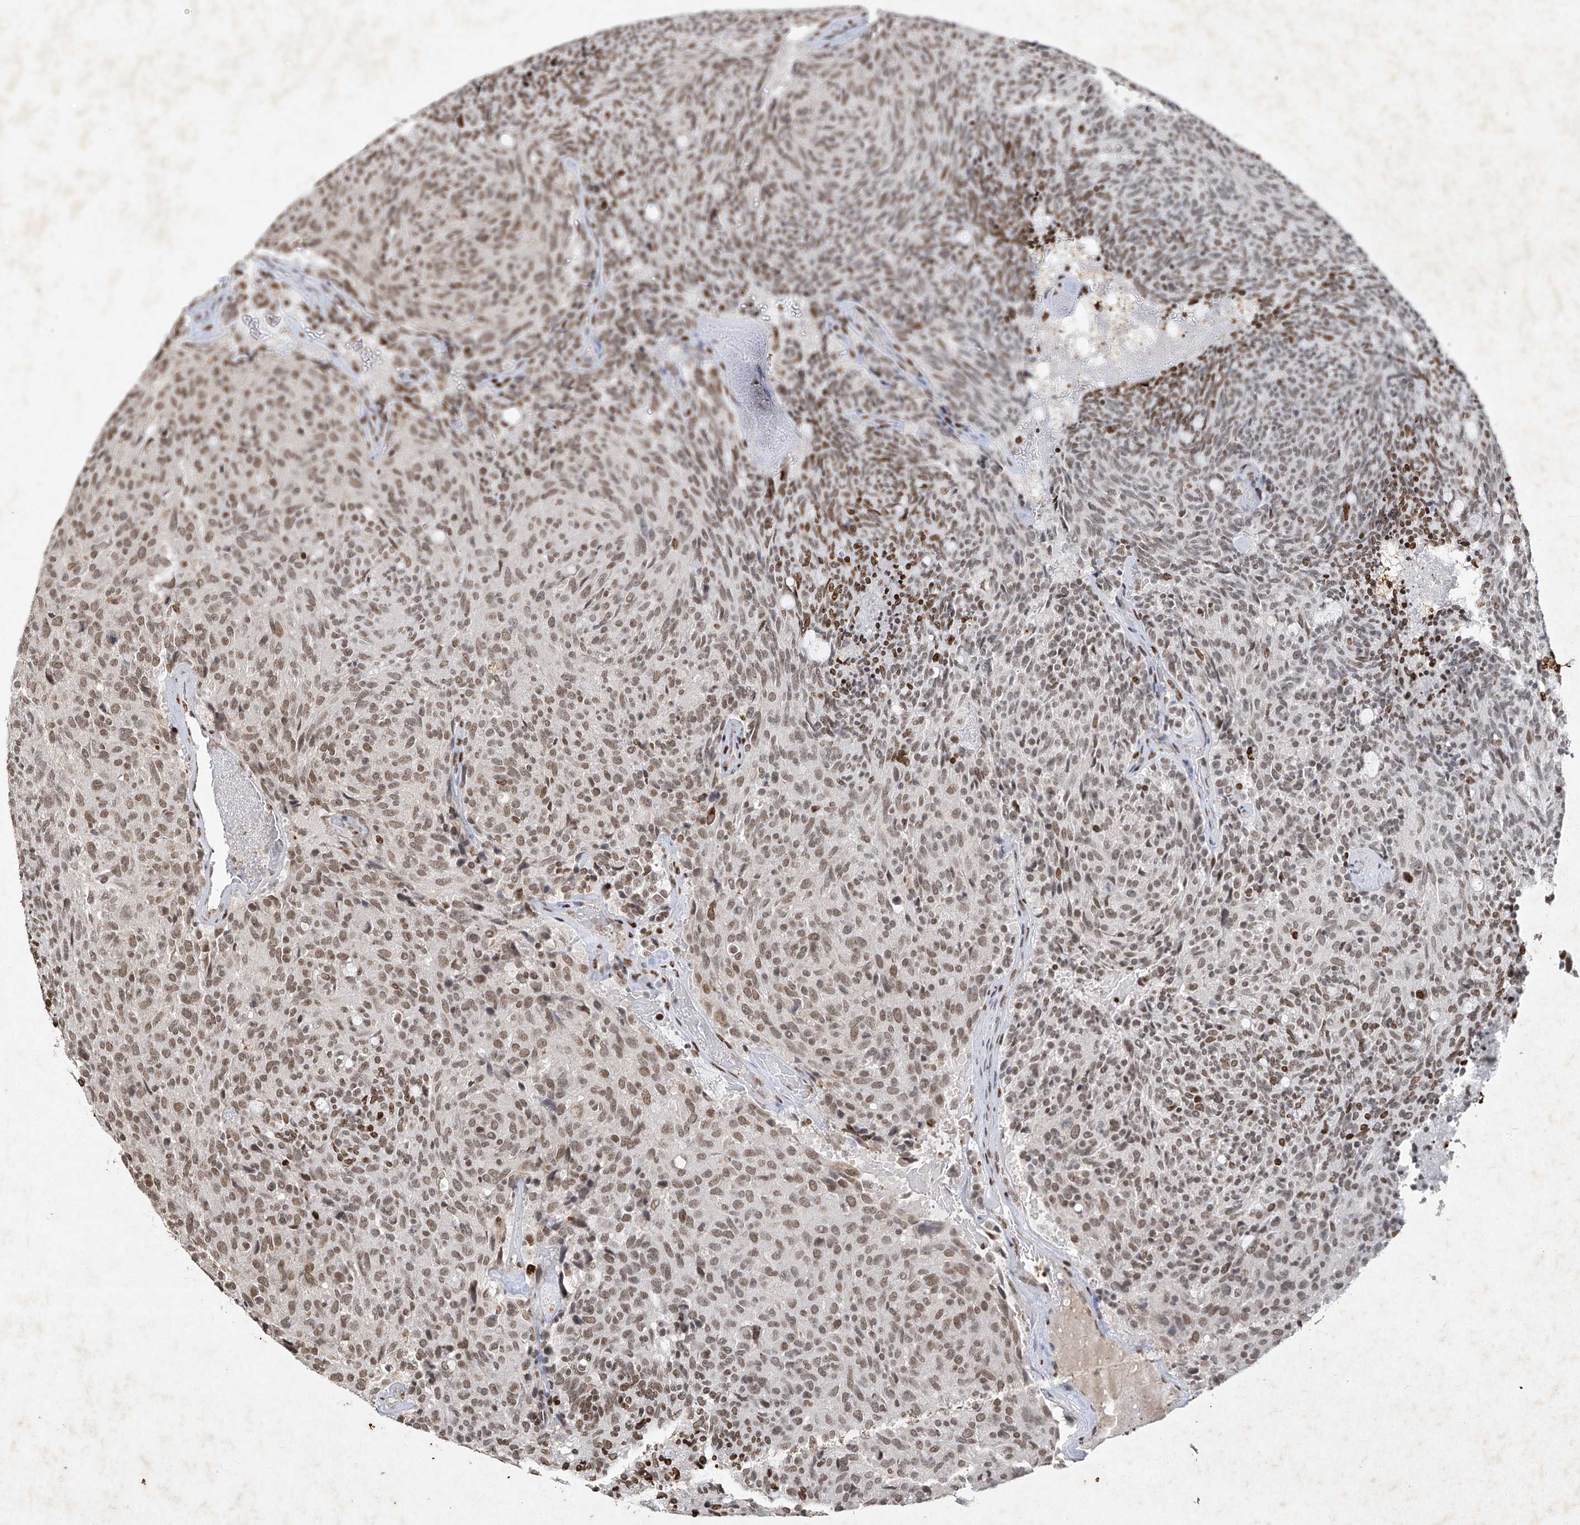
{"staining": {"intensity": "moderate", "quantity": ">75%", "location": "nuclear"}, "tissue": "carcinoid", "cell_type": "Tumor cells", "image_type": "cancer", "snomed": [{"axis": "morphology", "description": "Carcinoid, malignant, NOS"}, {"axis": "topography", "description": "Pancreas"}], "caption": "Immunohistochemical staining of carcinoid exhibits moderate nuclear protein expression in about >75% of tumor cells. The staining was performed using DAB, with brown indicating positive protein expression. Nuclei are stained blue with hematoxylin.", "gene": "ATRIP", "patient": {"sex": "female", "age": 54}}